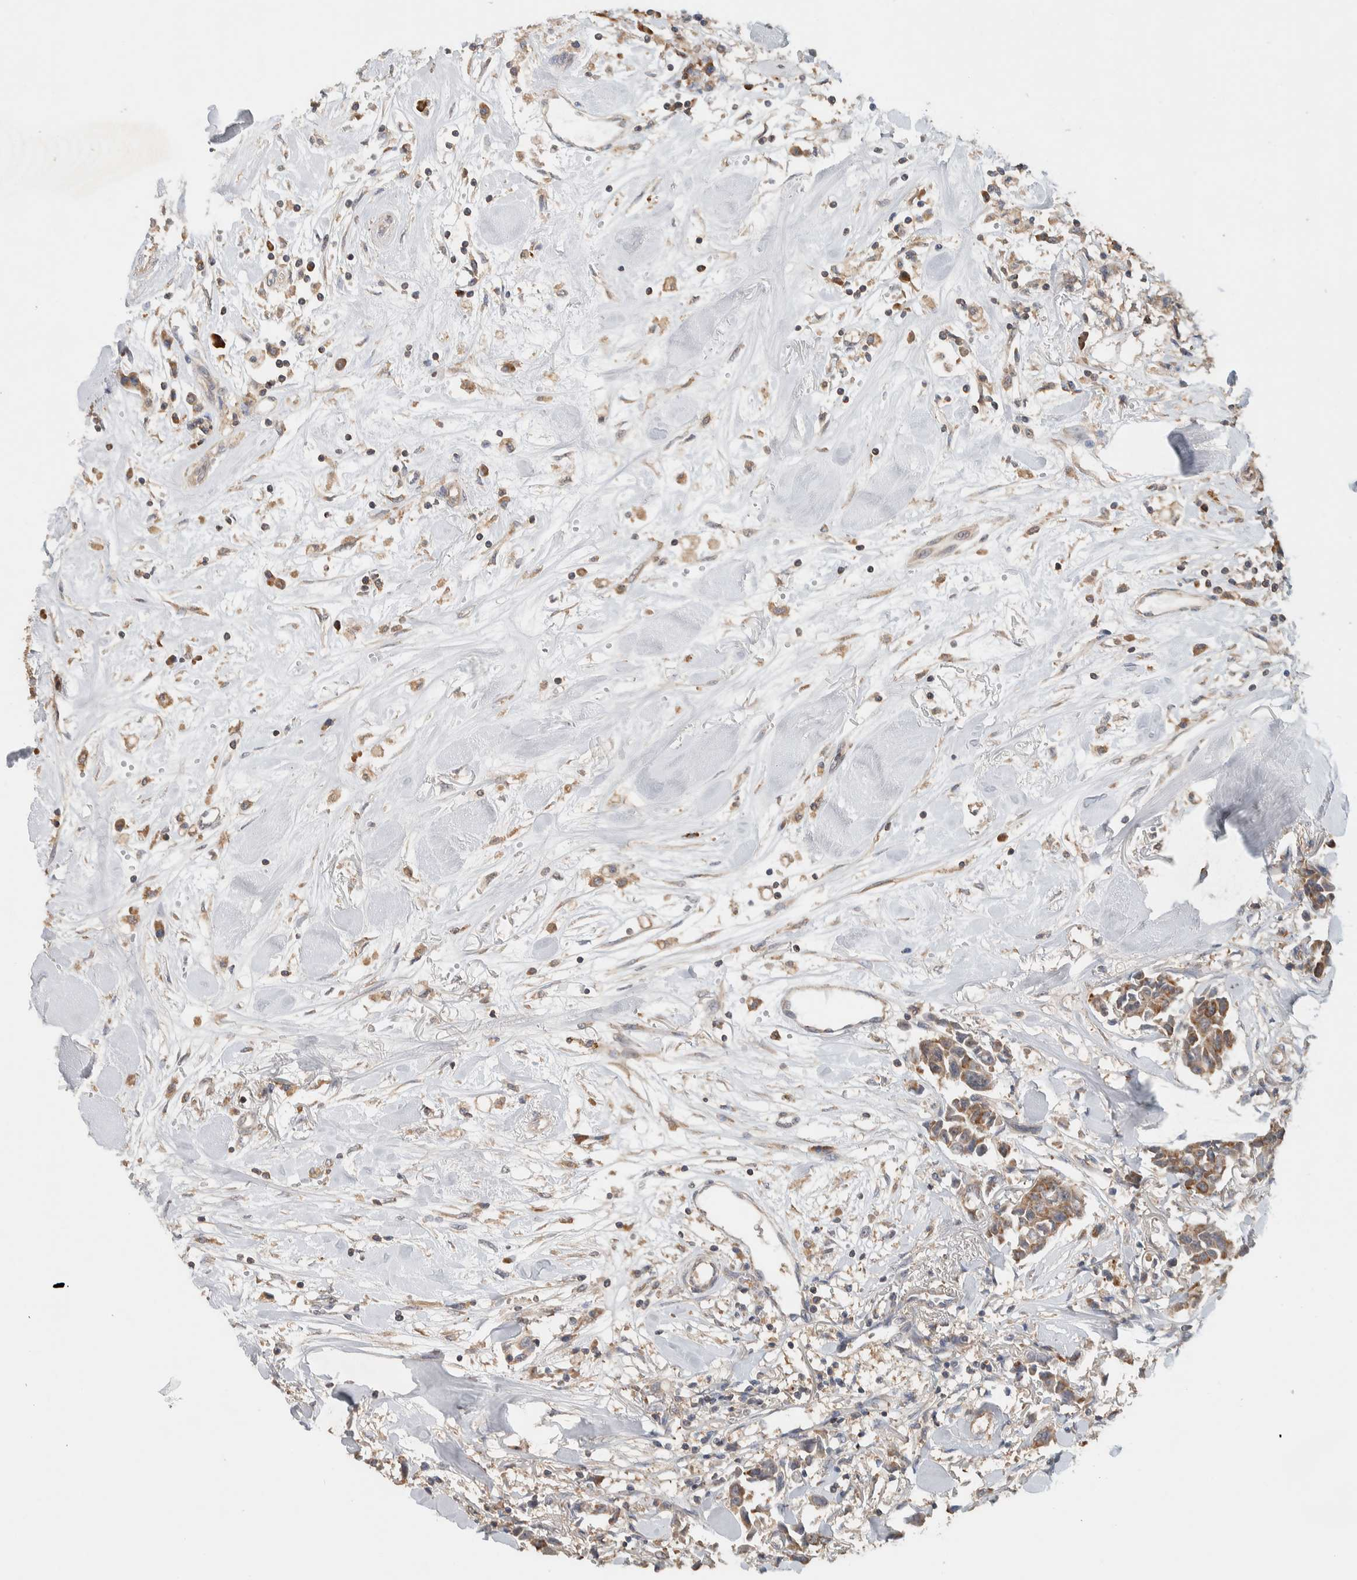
{"staining": {"intensity": "moderate", "quantity": ">75%", "location": "cytoplasmic/membranous"}, "tissue": "breast cancer", "cell_type": "Tumor cells", "image_type": "cancer", "snomed": [{"axis": "morphology", "description": "Duct carcinoma"}, {"axis": "topography", "description": "Breast"}], "caption": "This is an image of immunohistochemistry staining of intraductal carcinoma (breast), which shows moderate expression in the cytoplasmic/membranous of tumor cells.", "gene": "DEPTOR", "patient": {"sex": "female", "age": 80}}